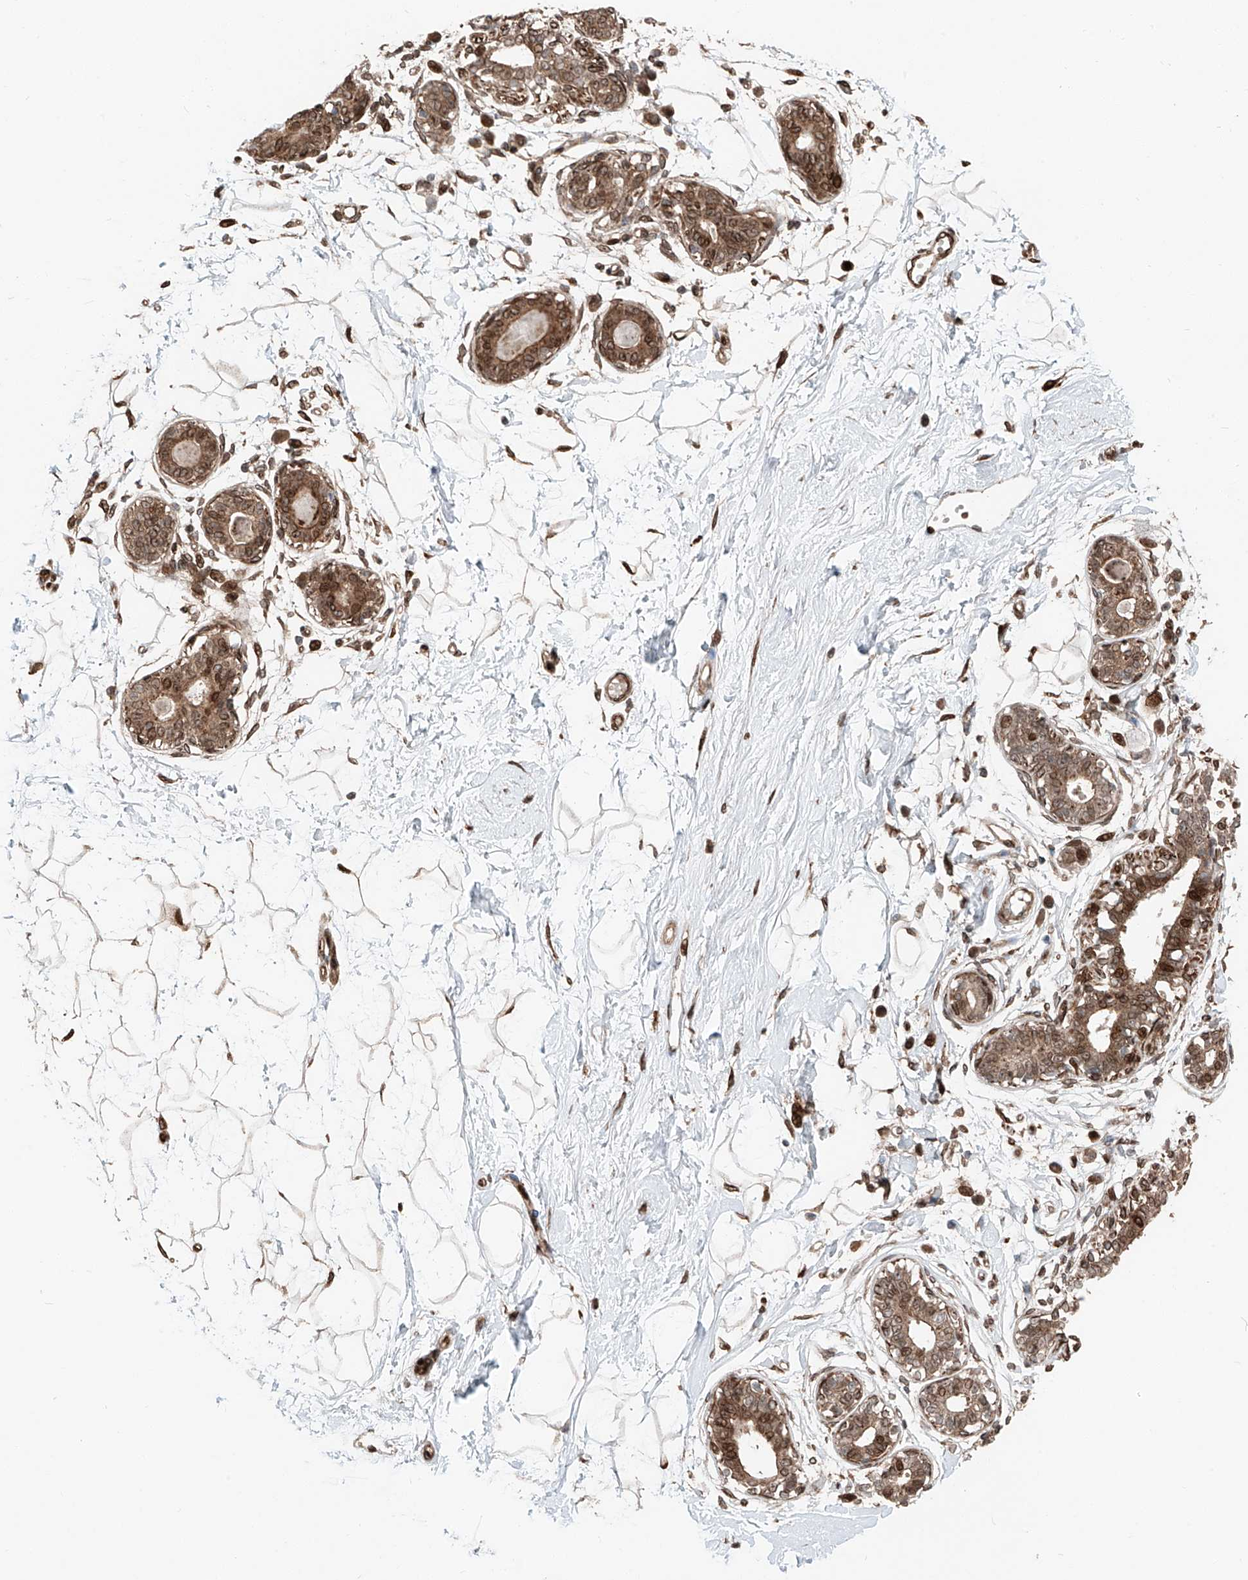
{"staining": {"intensity": "strong", "quantity": ">75%", "location": "cytoplasmic/membranous"}, "tissue": "breast", "cell_type": "Adipocytes", "image_type": "normal", "snomed": [{"axis": "morphology", "description": "Normal tissue, NOS"}, {"axis": "topography", "description": "Breast"}], "caption": "A brown stain shows strong cytoplasmic/membranous staining of a protein in adipocytes of unremarkable human breast. The staining was performed using DAB, with brown indicating positive protein expression. Nuclei are stained blue with hematoxylin.", "gene": "CEP162", "patient": {"sex": "female", "age": 45}}